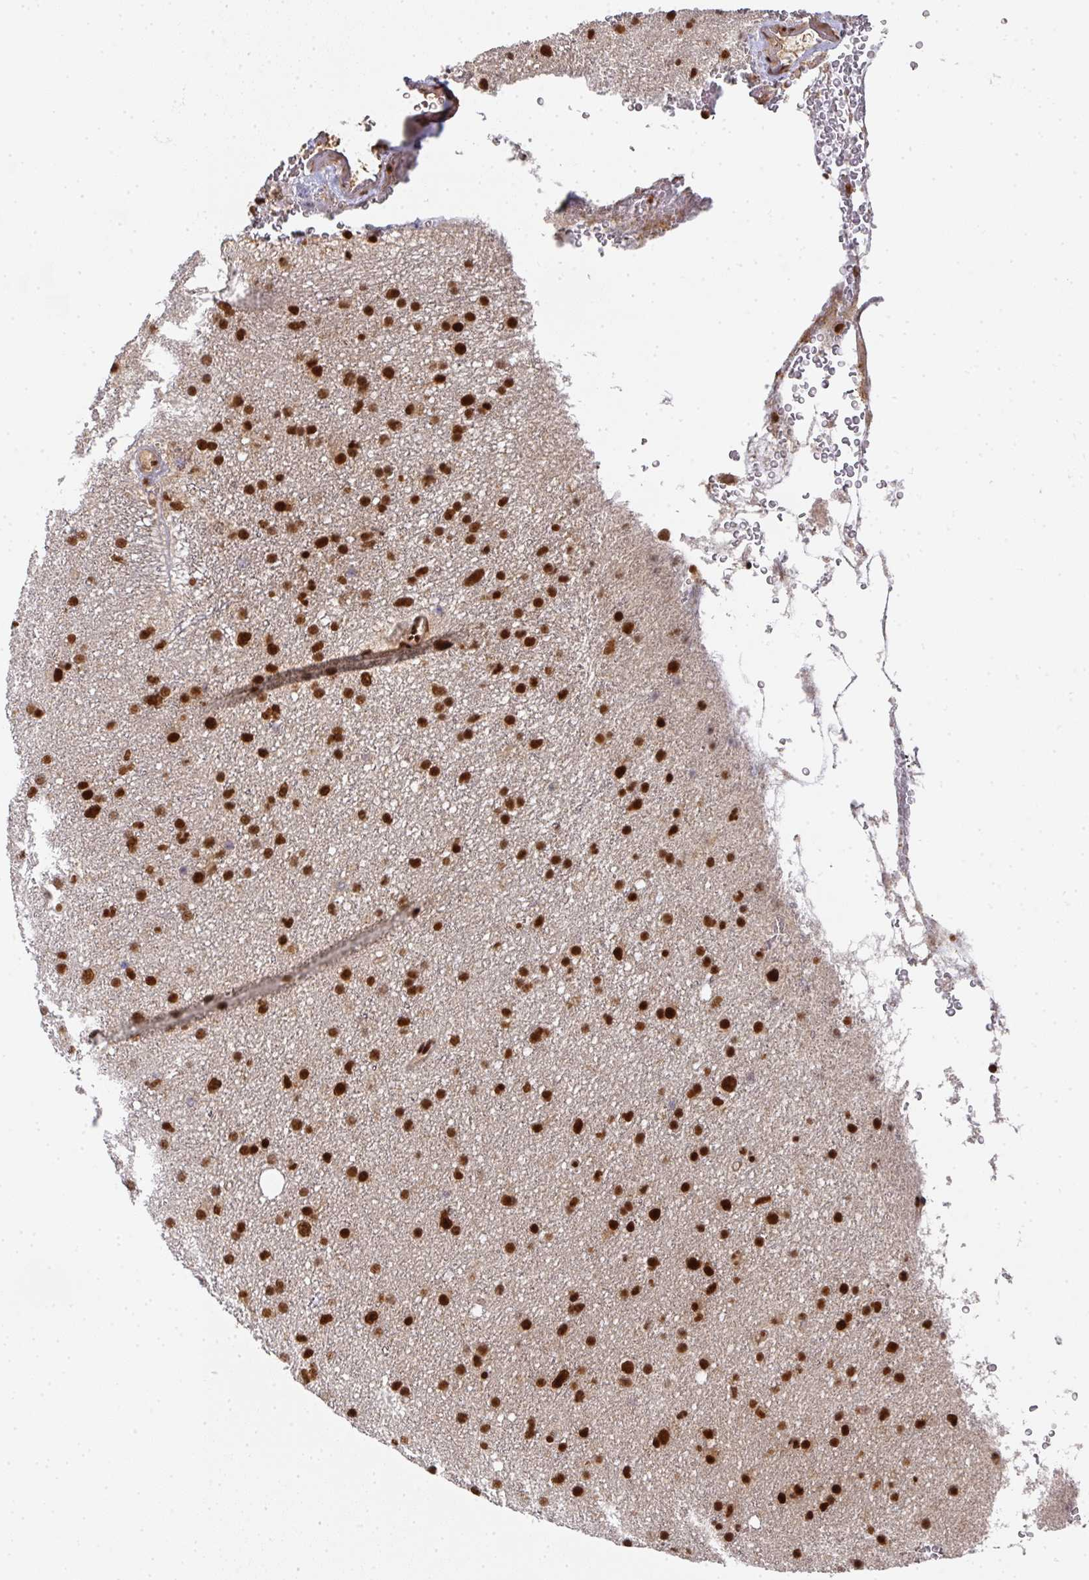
{"staining": {"intensity": "strong", "quantity": ">75%", "location": "nuclear"}, "tissue": "glioma", "cell_type": "Tumor cells", "image_type": "cancer", "snomed": [{"axis": "morphology", "description": "Glioma, malignant, Low grade"}, {"axis": "topography", "description": "Cerebral cortex"}], "caption": "Glioma stained for a protein (brown) reveals strong nuclear positive staining in approximately >75% of tumor cells.", "gene": "DIDO1", "patient": {"sex": "female", "age": 39}}